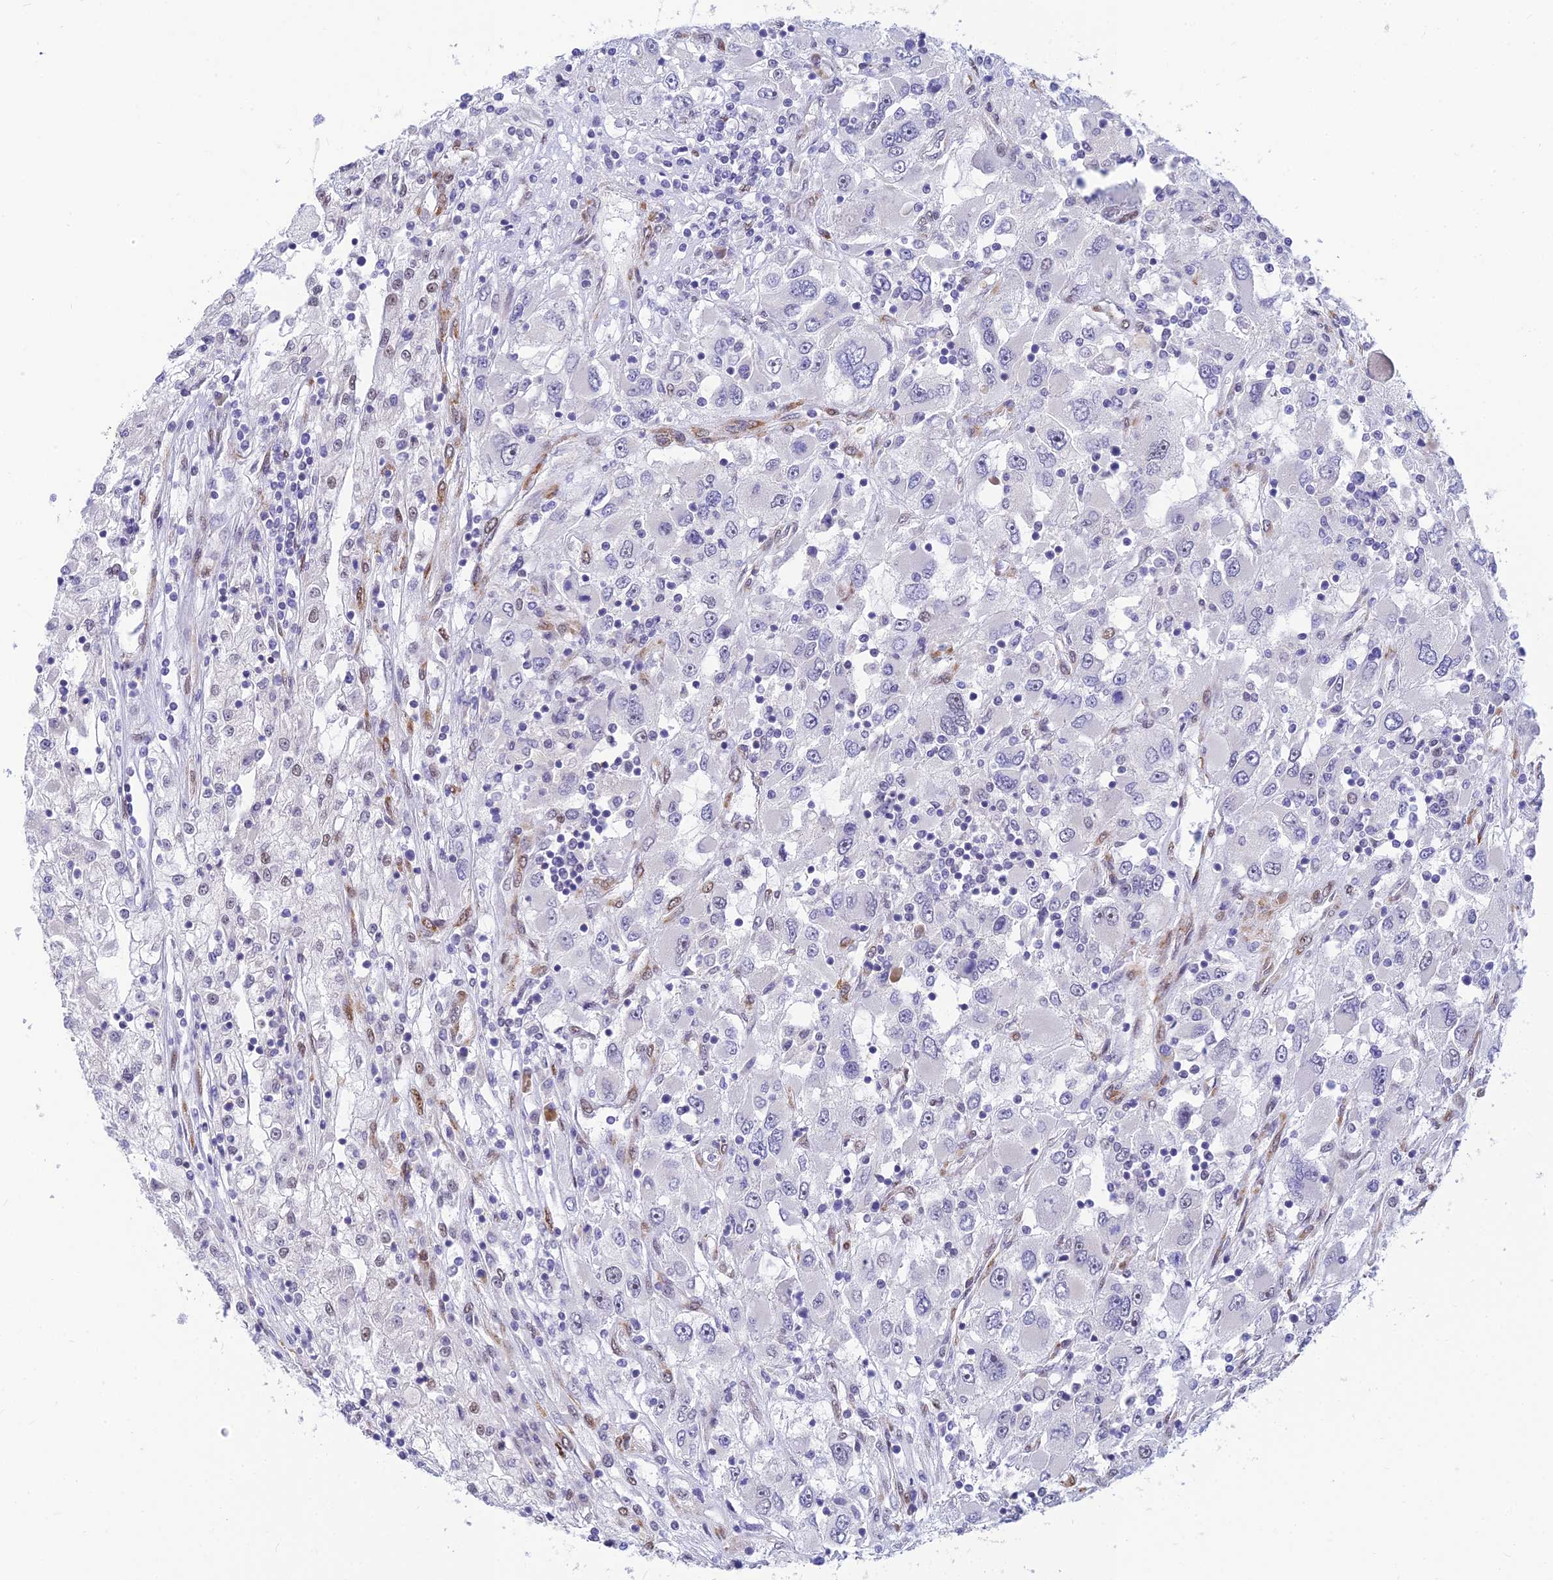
{"staining": {"intensity": "negative", "quantity": "none", "location": "none"}, "tissue": "renal cancer", "cell_type": "Tumor cells", "image_type": "cancer", "snomed": [{"axis": "morphology", "description": "Adenocarcinoma, NOS"}, {"axis": "topography", "description": "Kidney"}], "caption": "An IHC micrograph of renal adenocarcinoma is shown. There is no staining in tumor cells of renal adenocarcinoma.", "gene": "CLK4", "patient": {"sex": "female", "age": 52}}